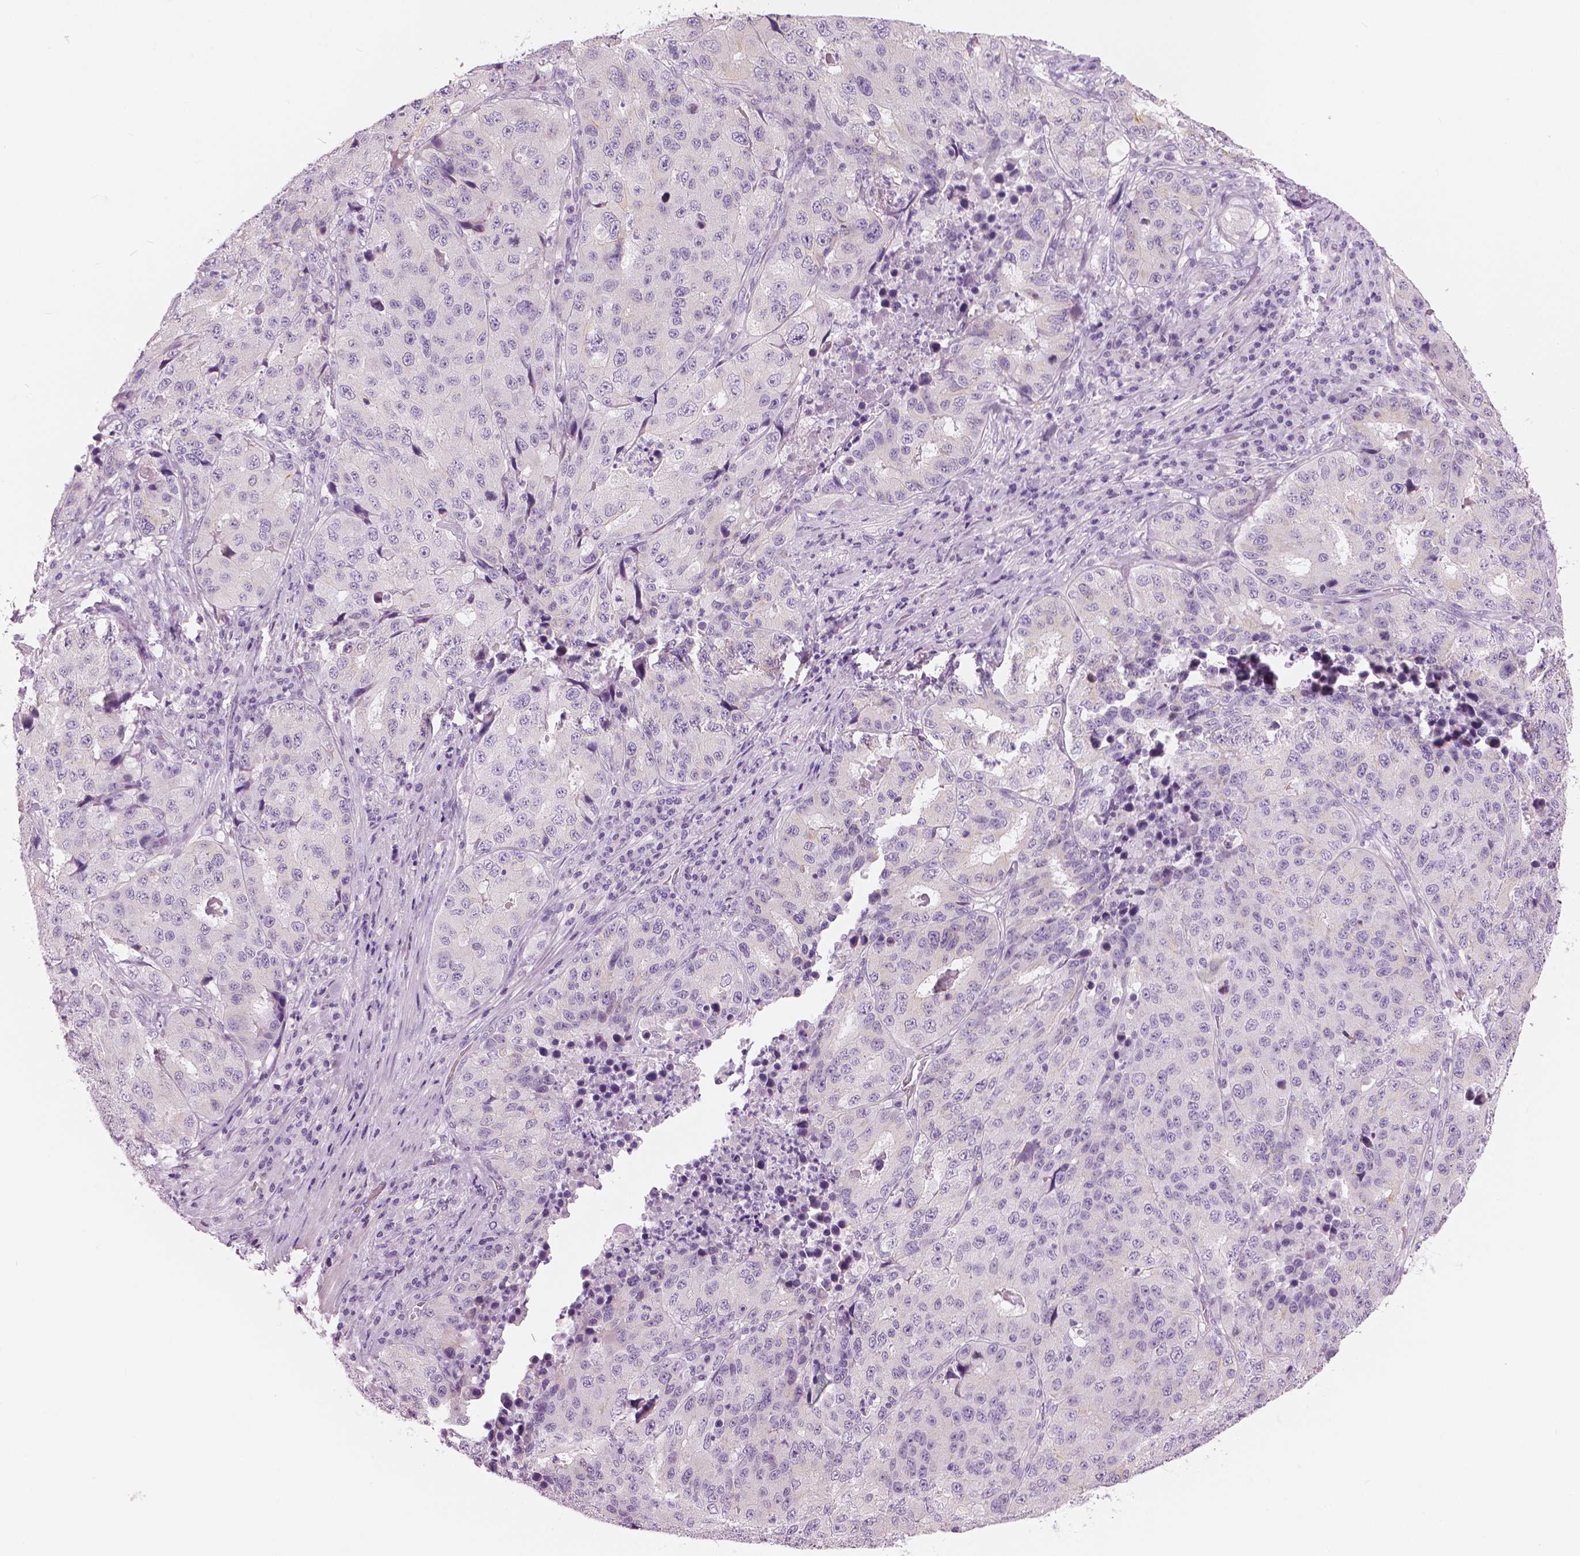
{"staining": {"intensity": "negative", "quantity": "none", "location": "none"}, "tissue": "stomach cancer", "cell_type": "Tumor cells", "image_type": "cancer", "snomed": [{"axis": "morphology", "description": "Adenocarcinoma, NOS"}, {"axis": "topography", "description": "Stomach"}], "caption": "Human stomach adenocarcinoma stained for a protein using immunohistochemistry demonstrates no expression in tumor cells.", "gene": "SLC24A1", "patient": {"sex": "male", "age": 71}}